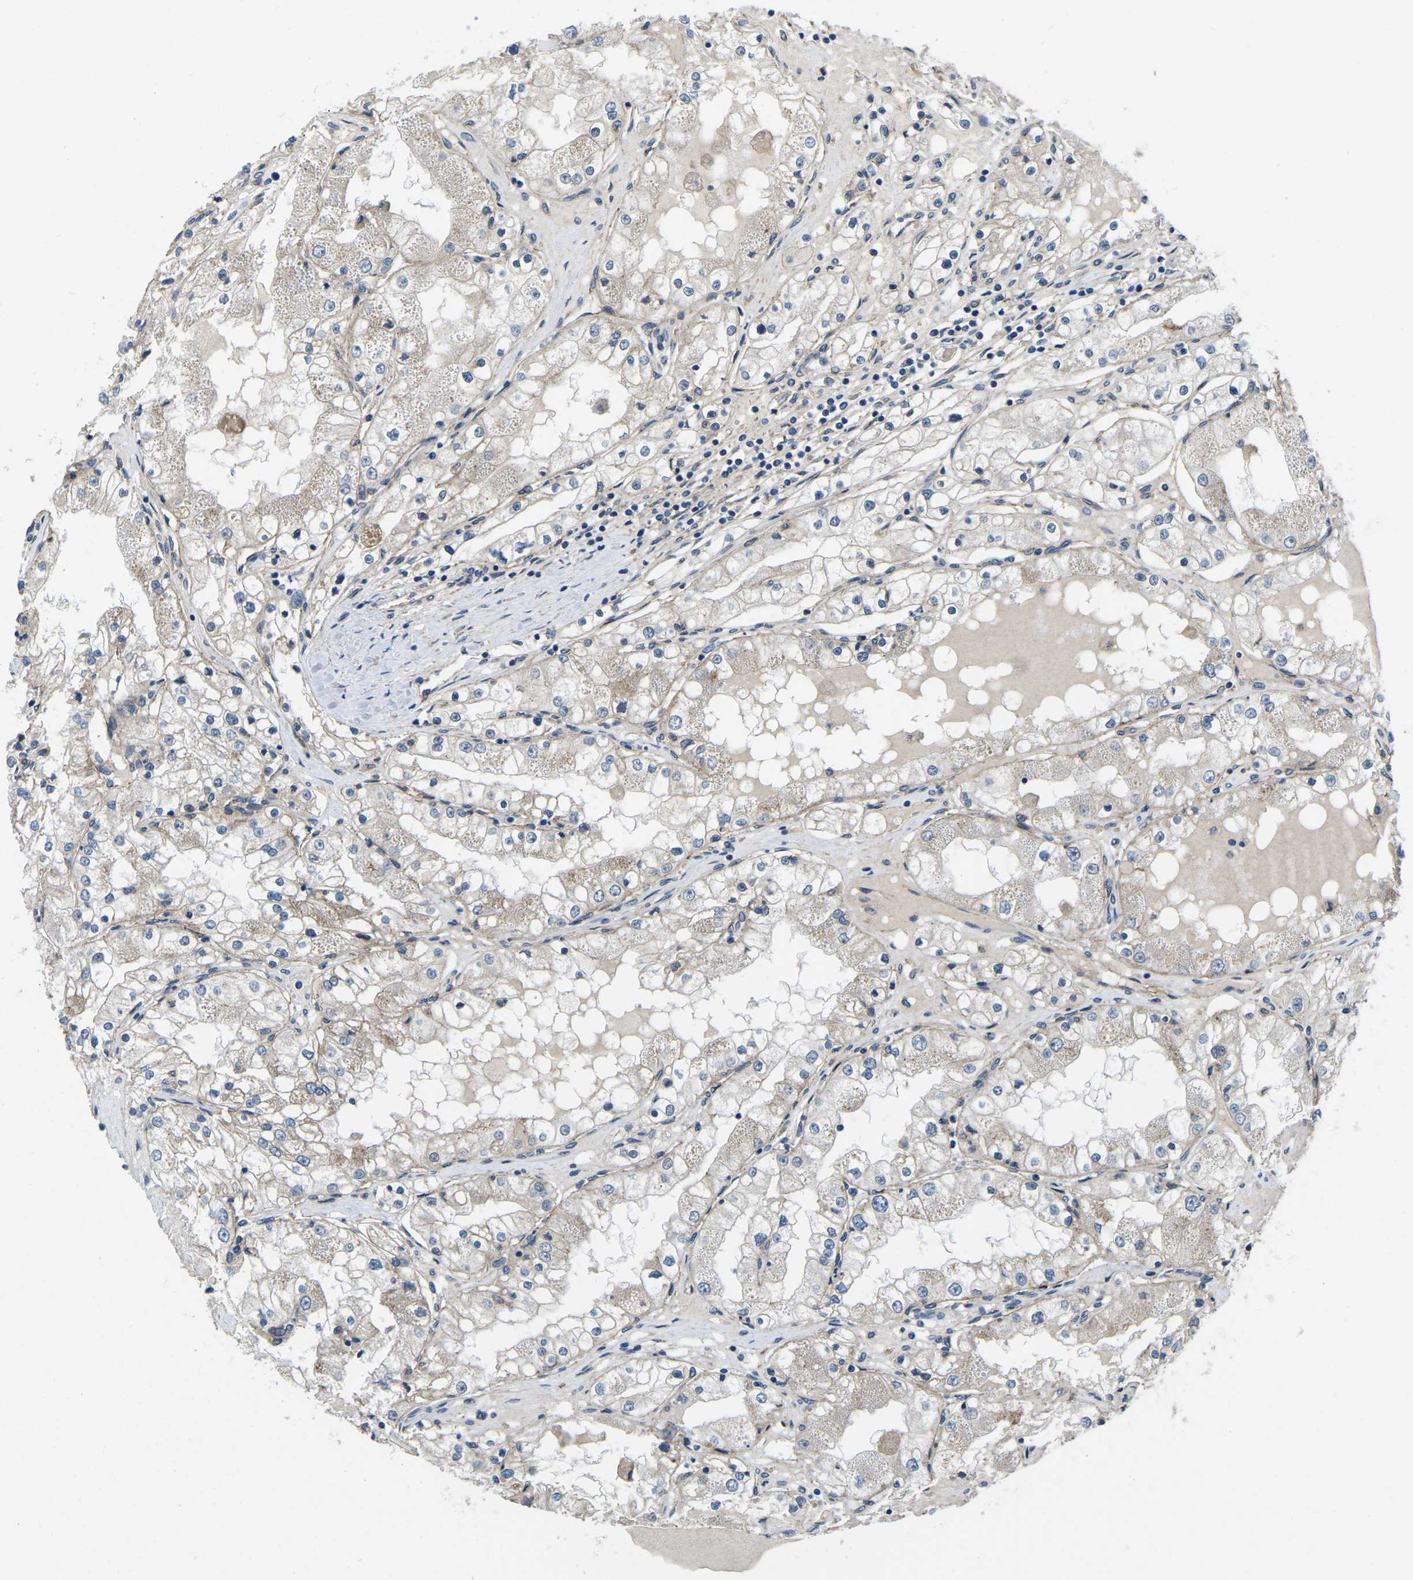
{"staining": {"intensity": "weak", "quantity": ">75%", "location": "cytoplasmic/membranous"}, "tissue": "renal cancer", "cell_type": "Tumor cells", "image_type": "cancer", "snomed": [{"axis": "morphology", "description": "Adenocarcinoma, NOS"}, {"axis": "topography", "description": "Kidney"}], "caption": "Renal cancer stained with a protein marker exhibits weak staining in tumor cells.", "gene": "CTNND1", "patient": {"sex": "male", "age": 68}}